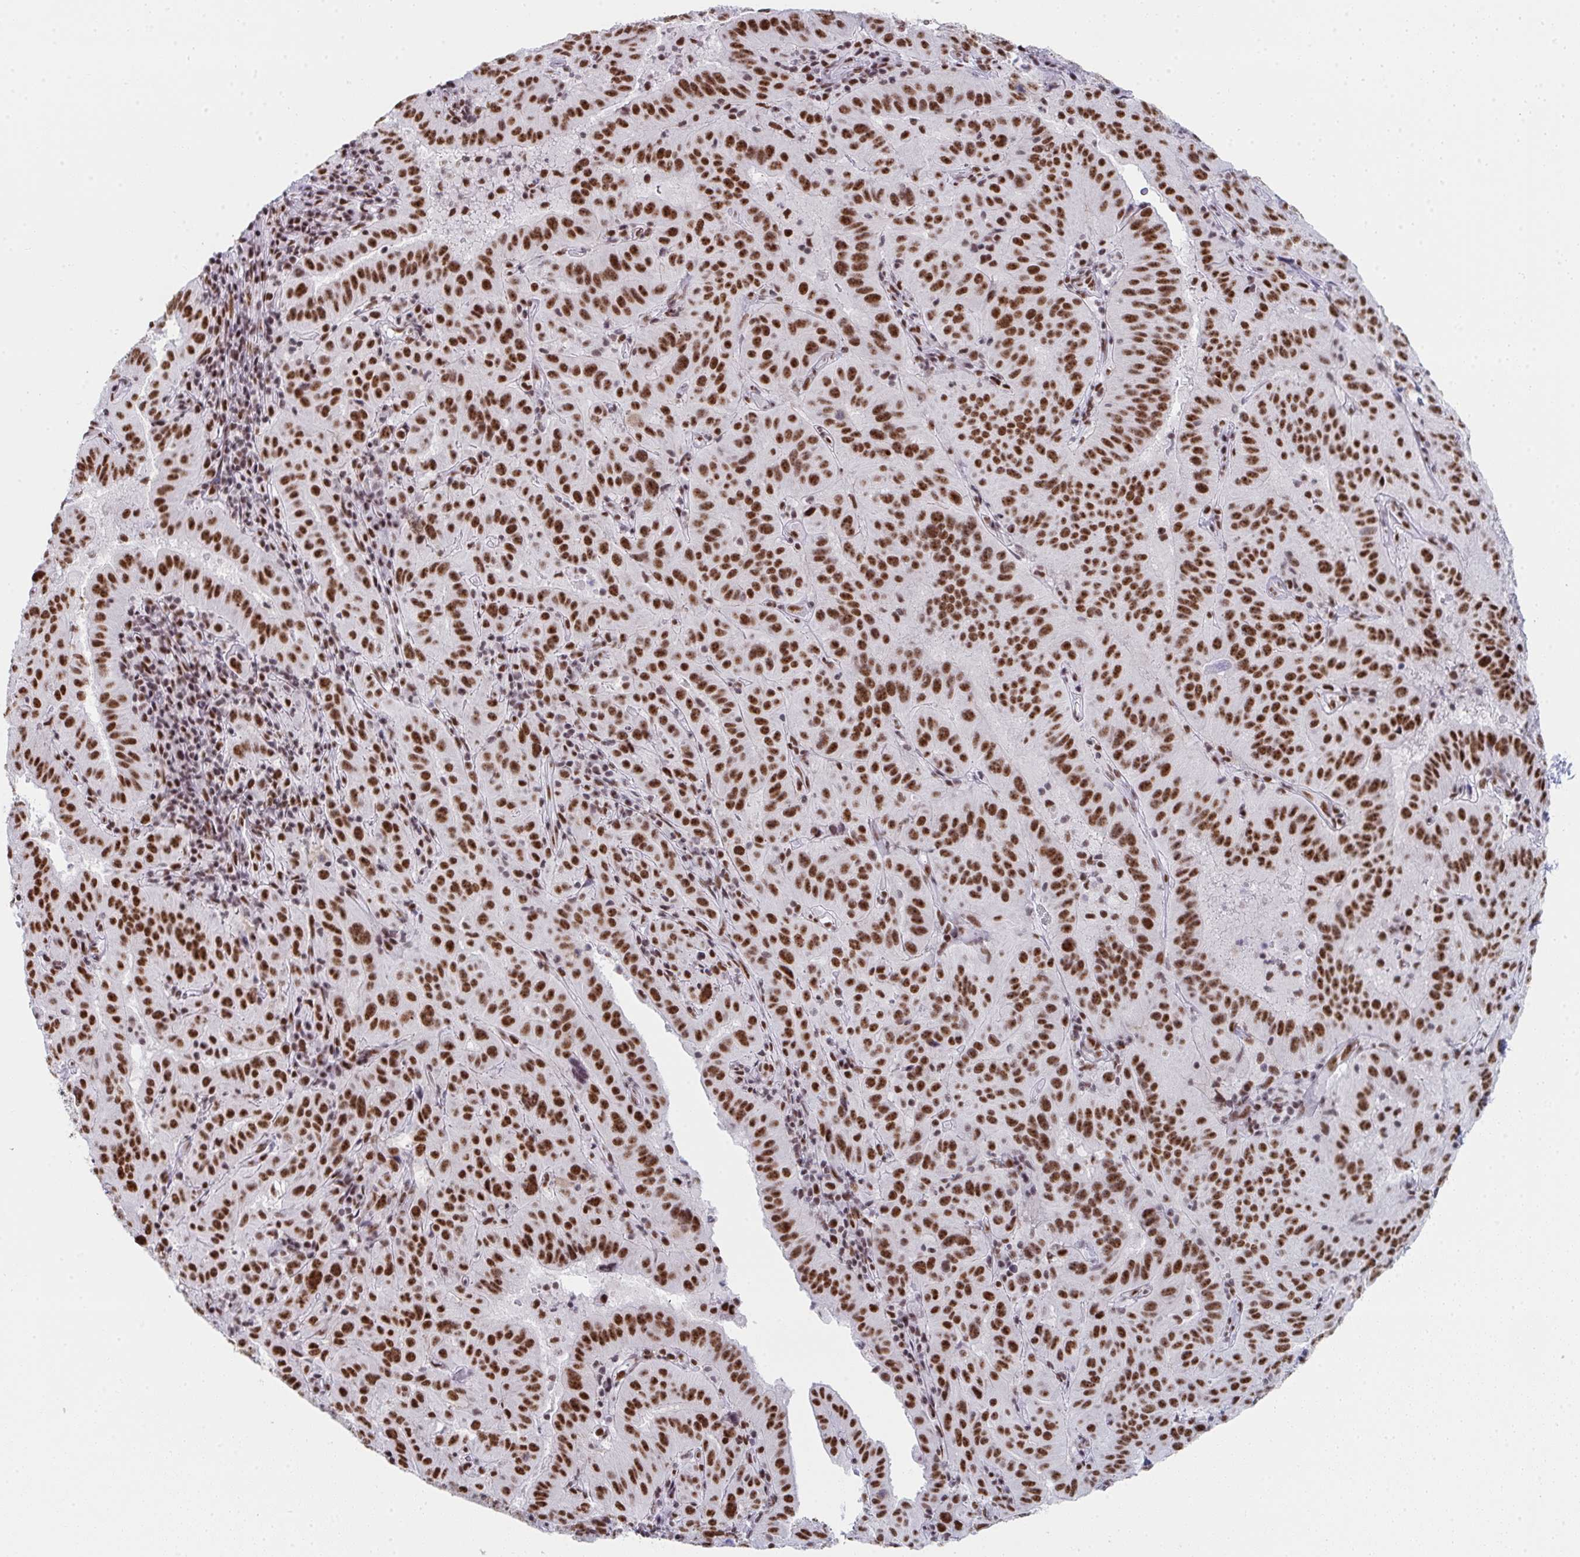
{"staining": {"intensity": "strong", "quantity": ">75%", "location": "nuclear"}, "tissue": "pancreatic cancer", "cell_type": "Tumor cells", "image_type": "cancer", "snomed": [{"axis": "morphology", "description": "Adenocarcinoma, NOS"}, {"axis": "topography", "description": "Pancreas"}], "caption": "Immunohistochemical staining of human pancreatic cancer (adenocarcinoma) displays strong nuclear protein expression in about >75% of tumor cells.", "gene": "SNRNP70", "patient": {"sex": "male", "age": 63}}